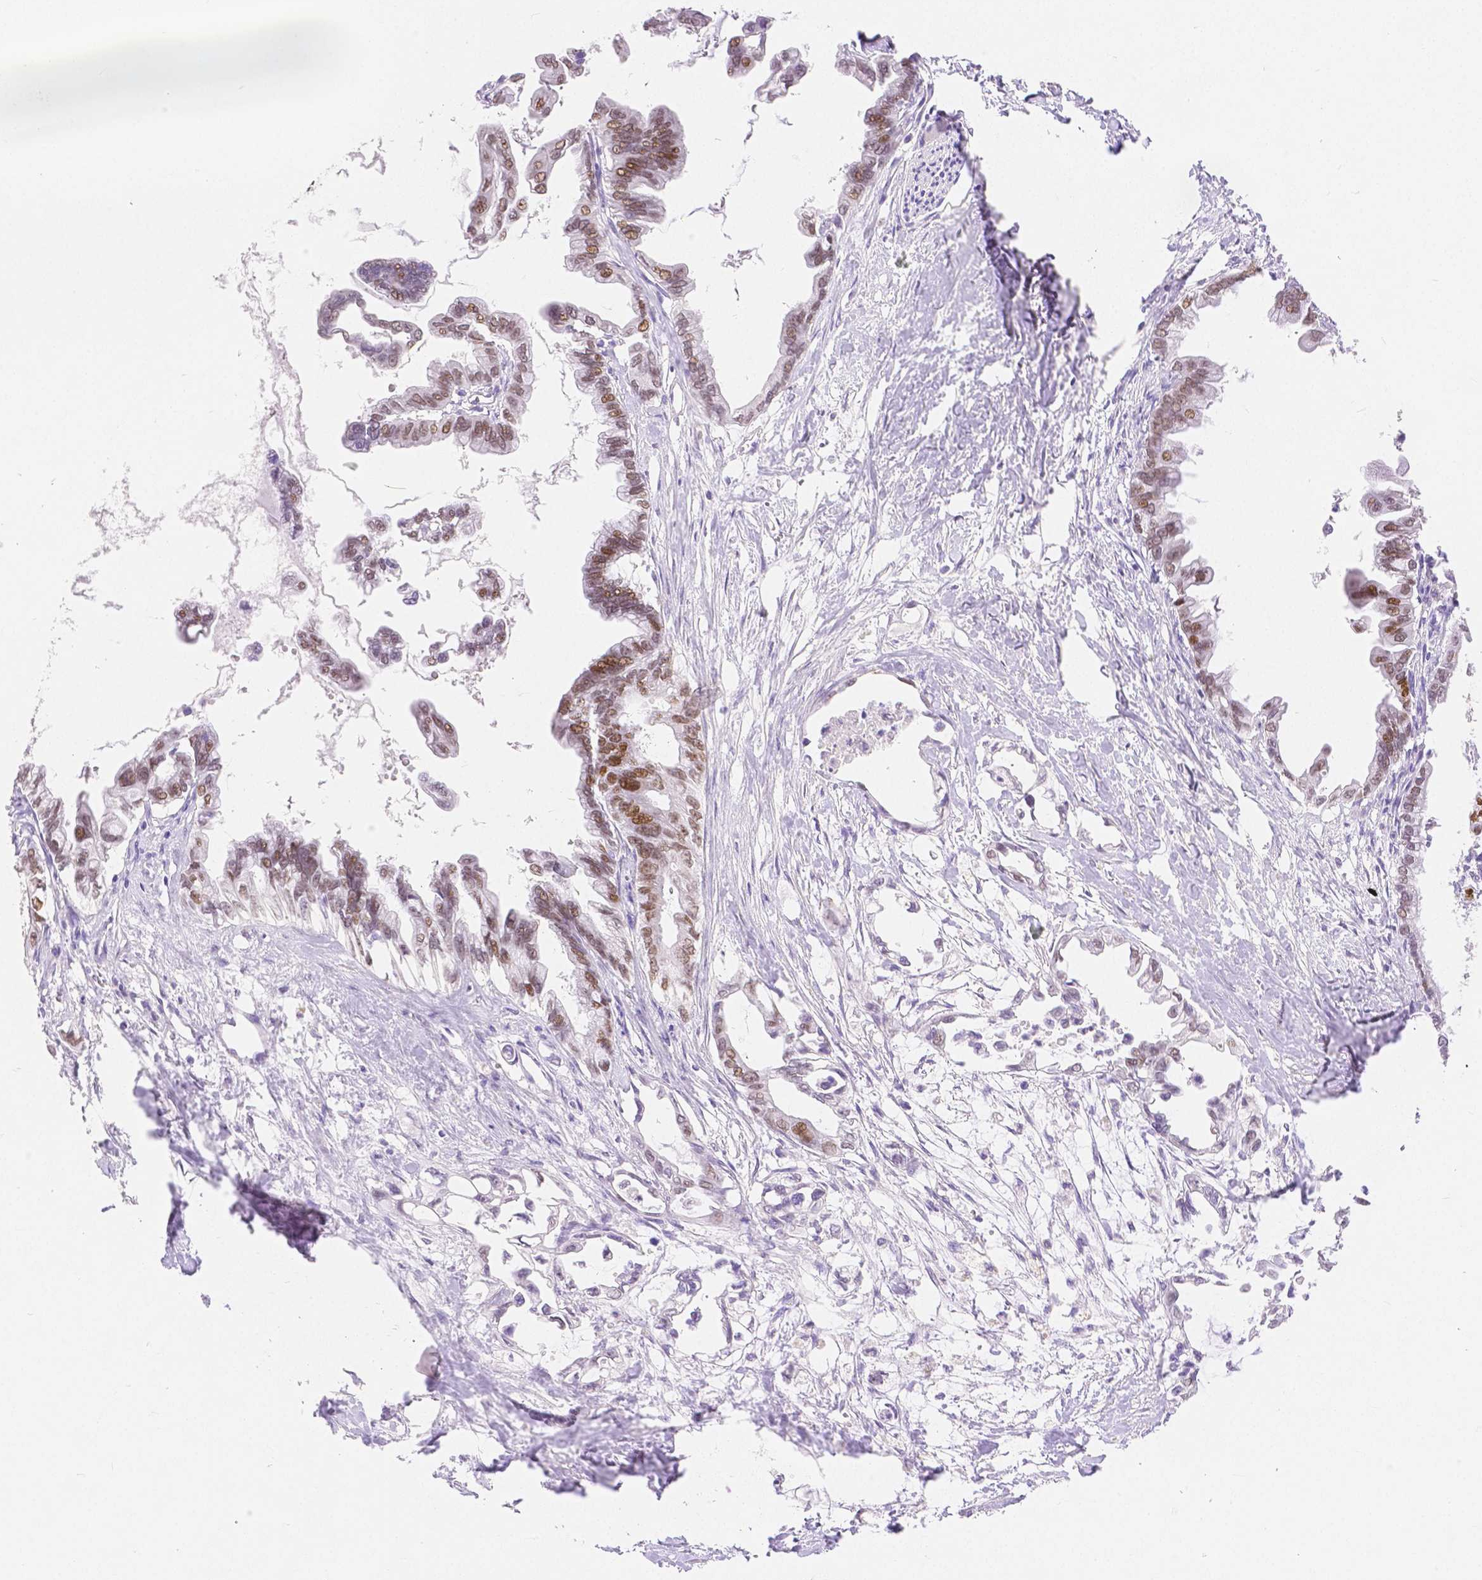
{"staining": {"intensity": "moderate", "quantity": ">75%", "location": "nuclear"}, "tissue": "pancreatic cancer", "cell_type": "Tumor cells", "image_type": "cancer", "snomed": [{"axis": "morphology", "description": "Adenocarcinoma, NOS"}, {"axis": "topography", "description": "Pancreas"}], "caption": "Protein staining of pancreatic cancer tissue exhibits moderate nuclear positivity in approximately >75% of tumor cells.", "gene": "HNF1B", "patient": {"sex": "male", "age": 61}}